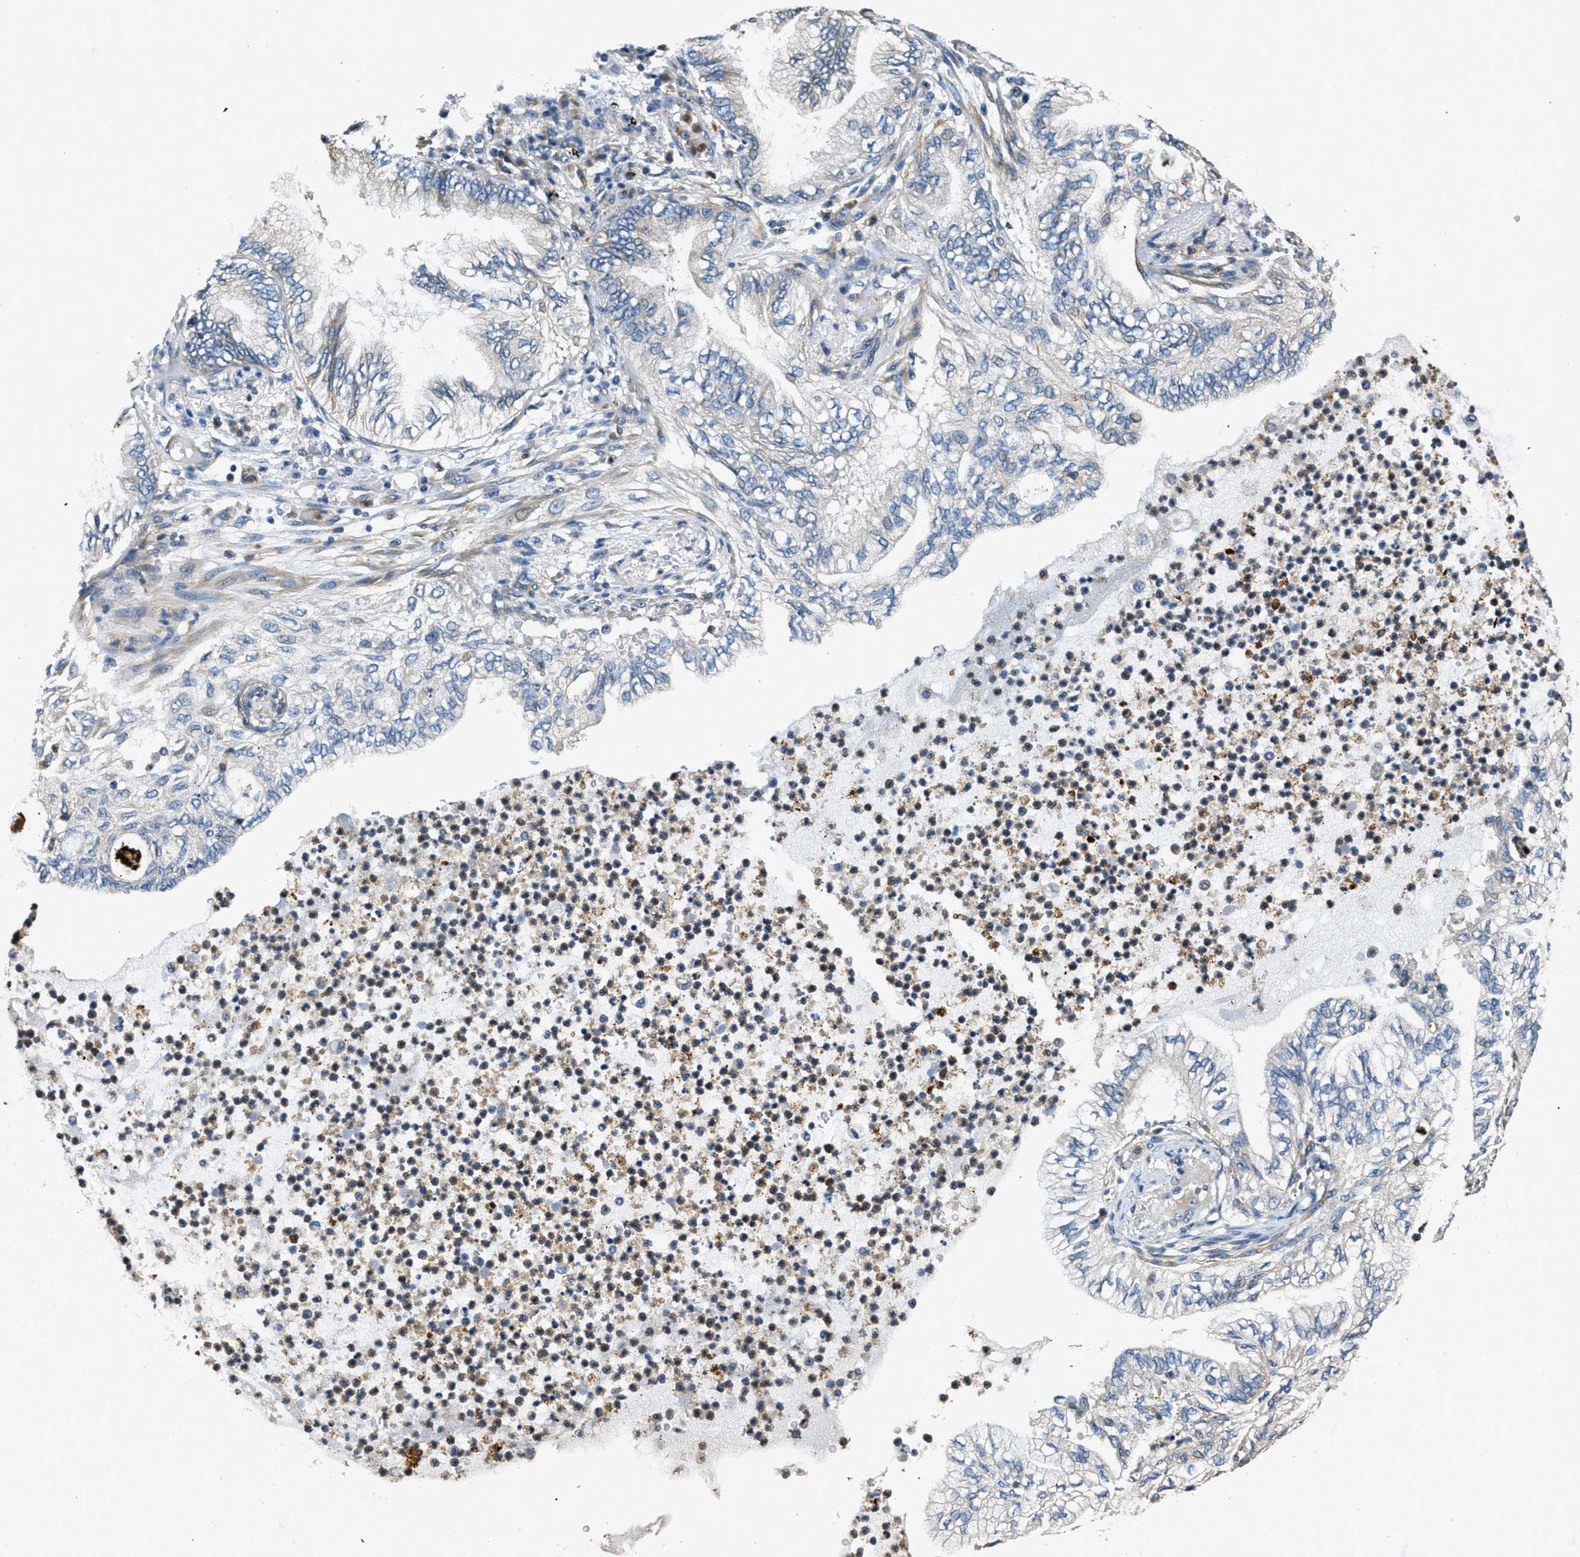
{"staining": {"intensity": "negative", "quantity": "none", "location": "none"}, "tissue": "lung cancer", "cell_type": "Tumor cells", "image_type": "cancer", "snomed": [{"axis": "morphology", "description": "Normal tissue, NOS"}, {"axis": "morphology", "description": "Adenocarcinoma, NOS"}, {"axis": "topography", "description": "Bronchus"}, {"axis": "topography", "description": "Lung"}], "caption": "Image shows no significant protein positivity in tumor cells of lung cancer (adenocarcinoma).", "gene": "TOMM70", "patient": {"sex": "female", "age": 70}}